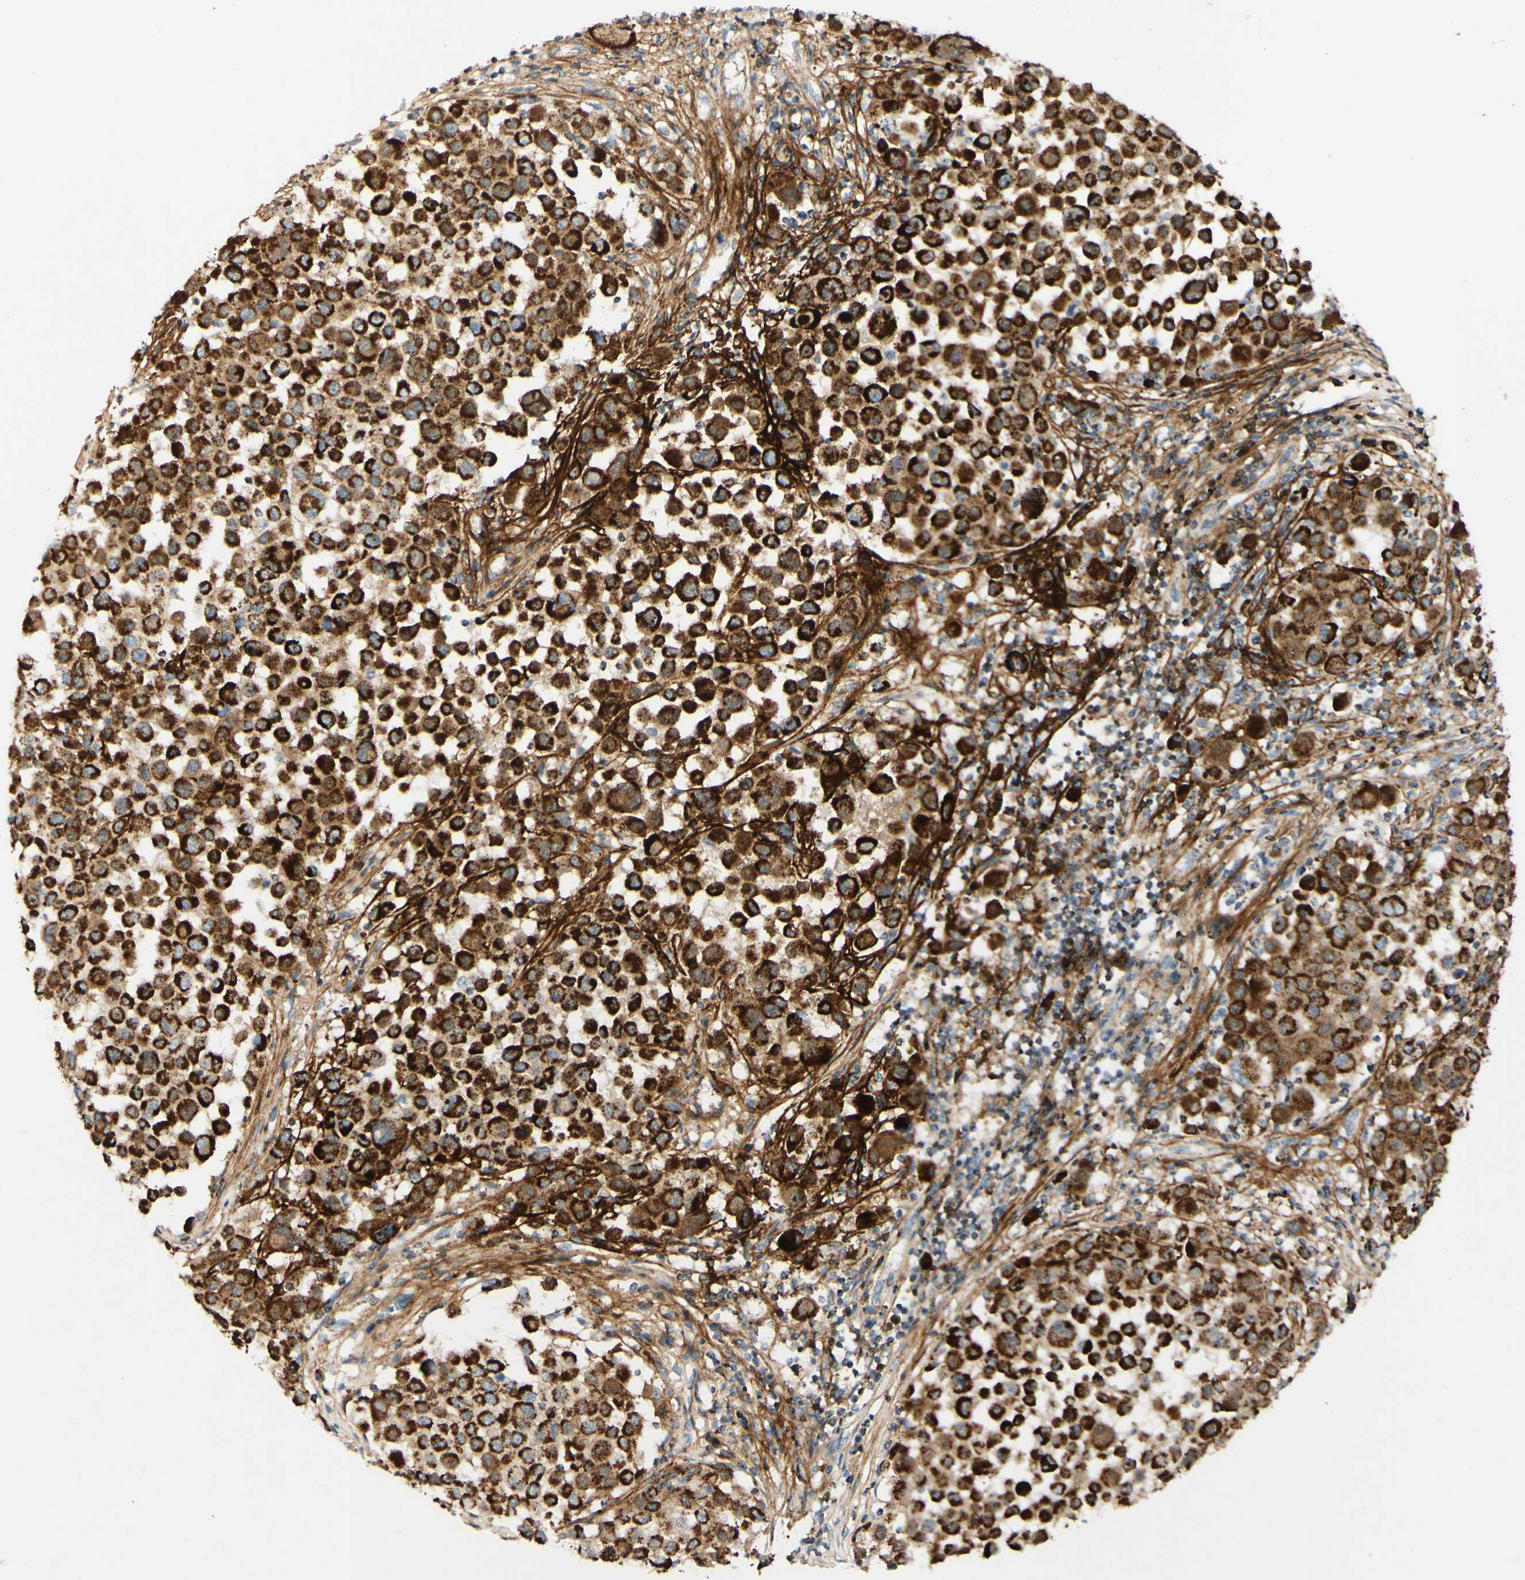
{"staining": {"intensity": "strong", "quantity": ">75%", "location": "cytoplasmic/membranous"}, "tissue": "melanoma", "cell_type": "Tumor cells", "image_type": "cancer", "snomed": [{"axis": "morphology", "description": "Malignant melanoma, Metastatic site"}, {"axis": "topography", "description": "Lymph node"}], "caption": "A high amount of strong cytoplasmic/membranous expression is seen in about >75% of tumor cells in malignant melanoma (metastatic site) tissue.", "gene": "OXCT1", "patient": {"sex": "male", "age": 61}}